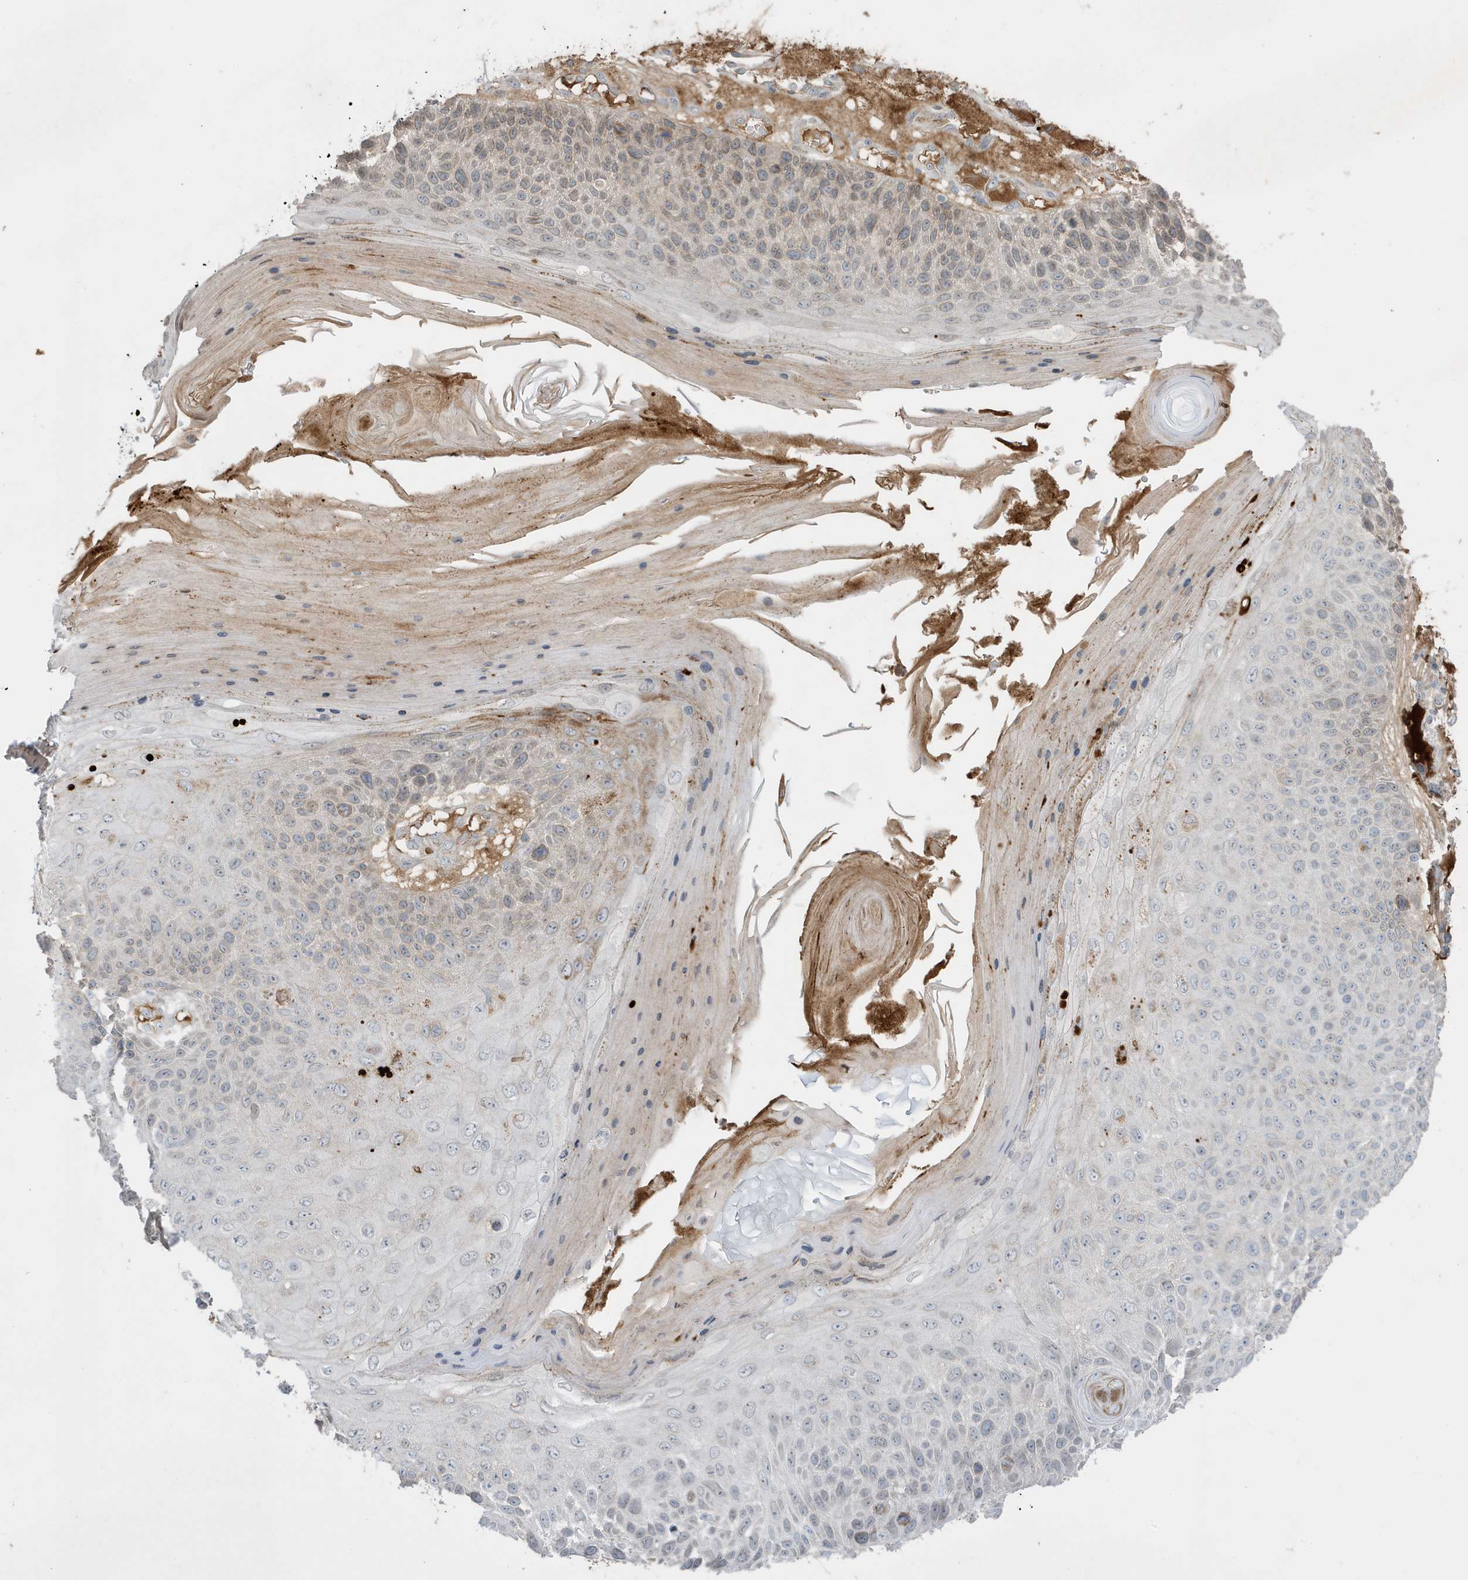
{"staining": {"intensity": "weak", "quantity": "<25%", "location": "cytoplasmic/membranous"}, "tissue": "skin cancer", "cell_type": "Tumor cells", "image_type": "cancer", "snomed": [{"axis": "morphology", "description": "Squamous cell carcinoma, NOS"}, {"axis": "topography", "description": "Skin"}], "caption": "There is no significant expression in tumor cells of skin squamous cell carcinoma. Nuclei are stained in blue.", "gene": "FNDC1", "patient": {"sex": "female", "age": 88}}